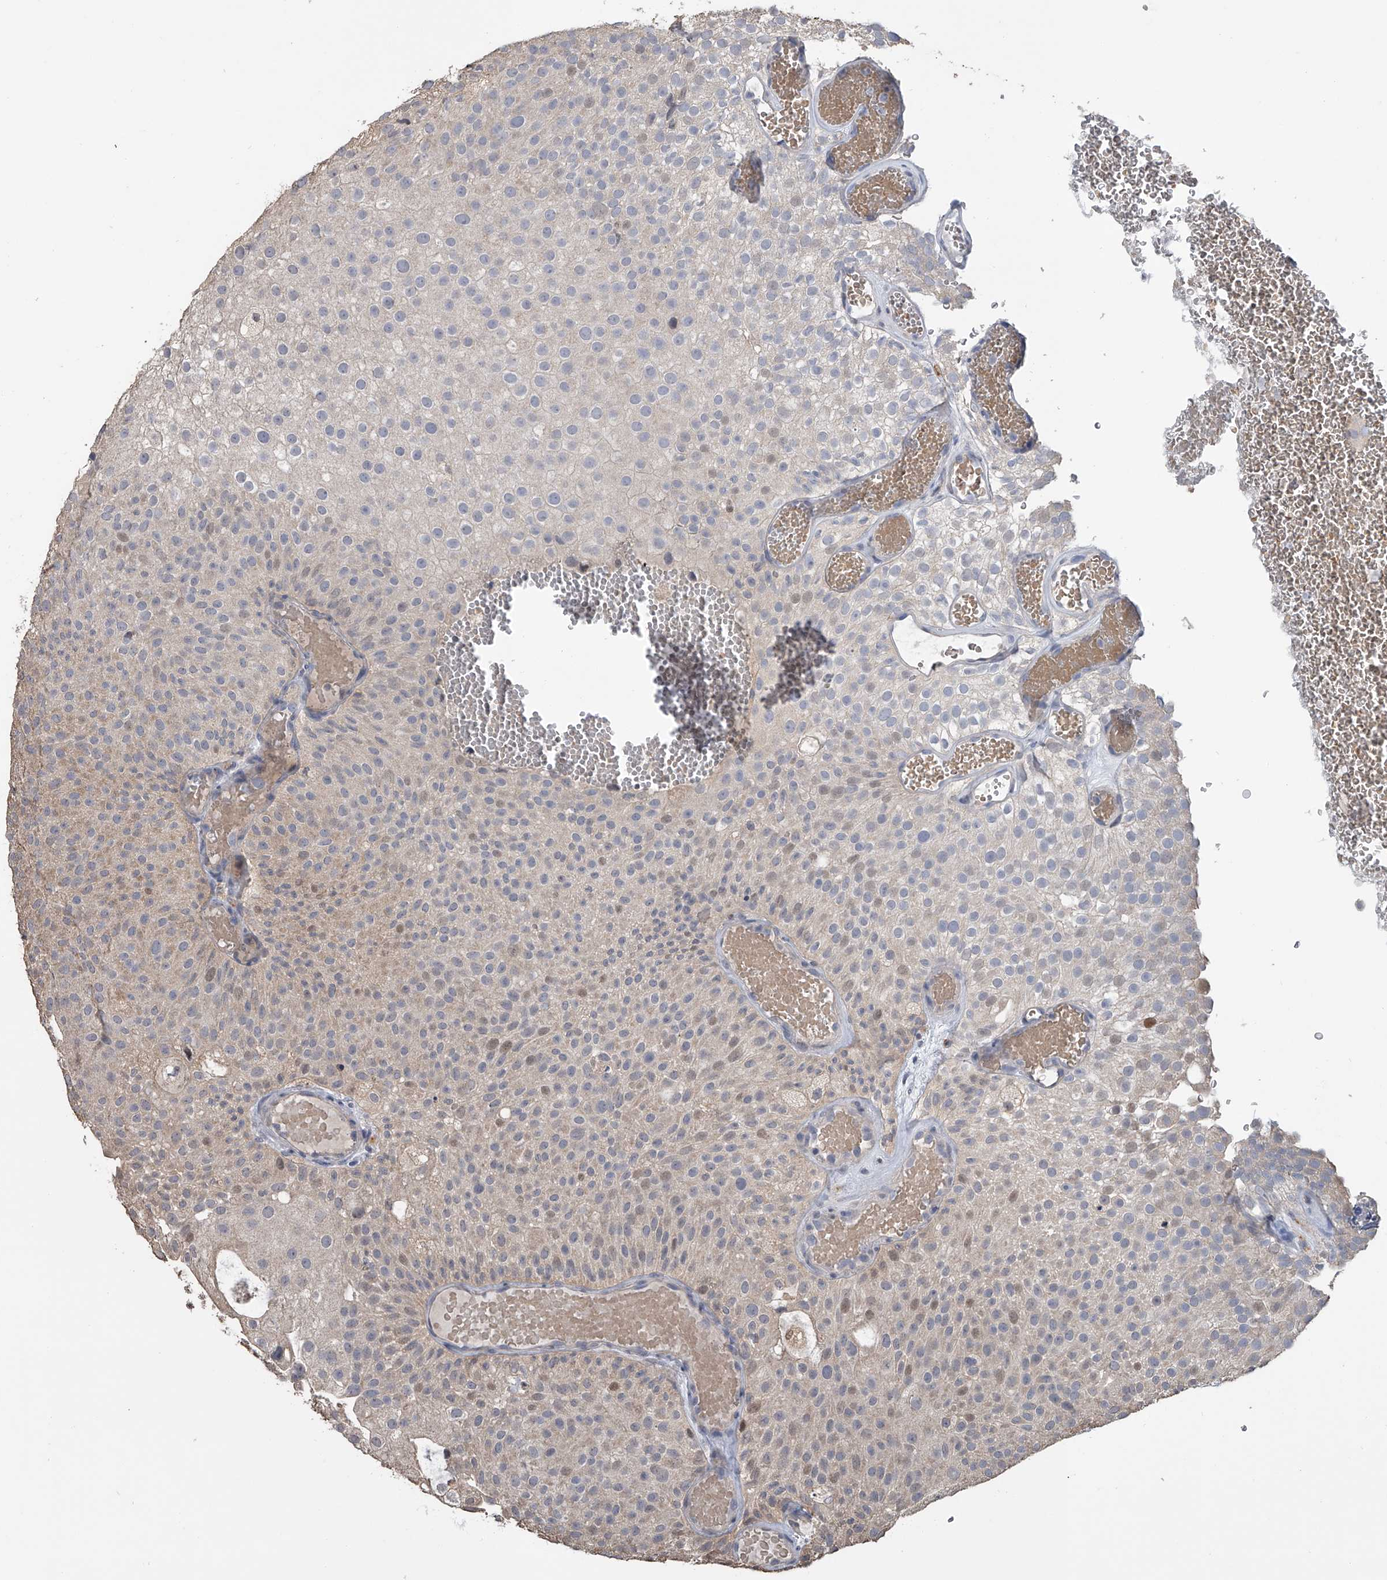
{"staining": {"intensity": "weak", "quantity": "<25%", "location": "nuclear"}, "tissue": "urothelial cancer", "cell_type": "Tumor cells", "image_type": "cancer", "snomed": [{"axis": "morphology", "description": "Urothelial carcinoma, Low grade"}, {"axis": "topography", "description": "Urinary bladder"}], "caption": "DAB immunohistochemical staining of low-grade urothelial carcinoma displays no significant staining in tumor cells.", "gene": "DOCK9", "patient": {"sex": "male", "age": 78}}